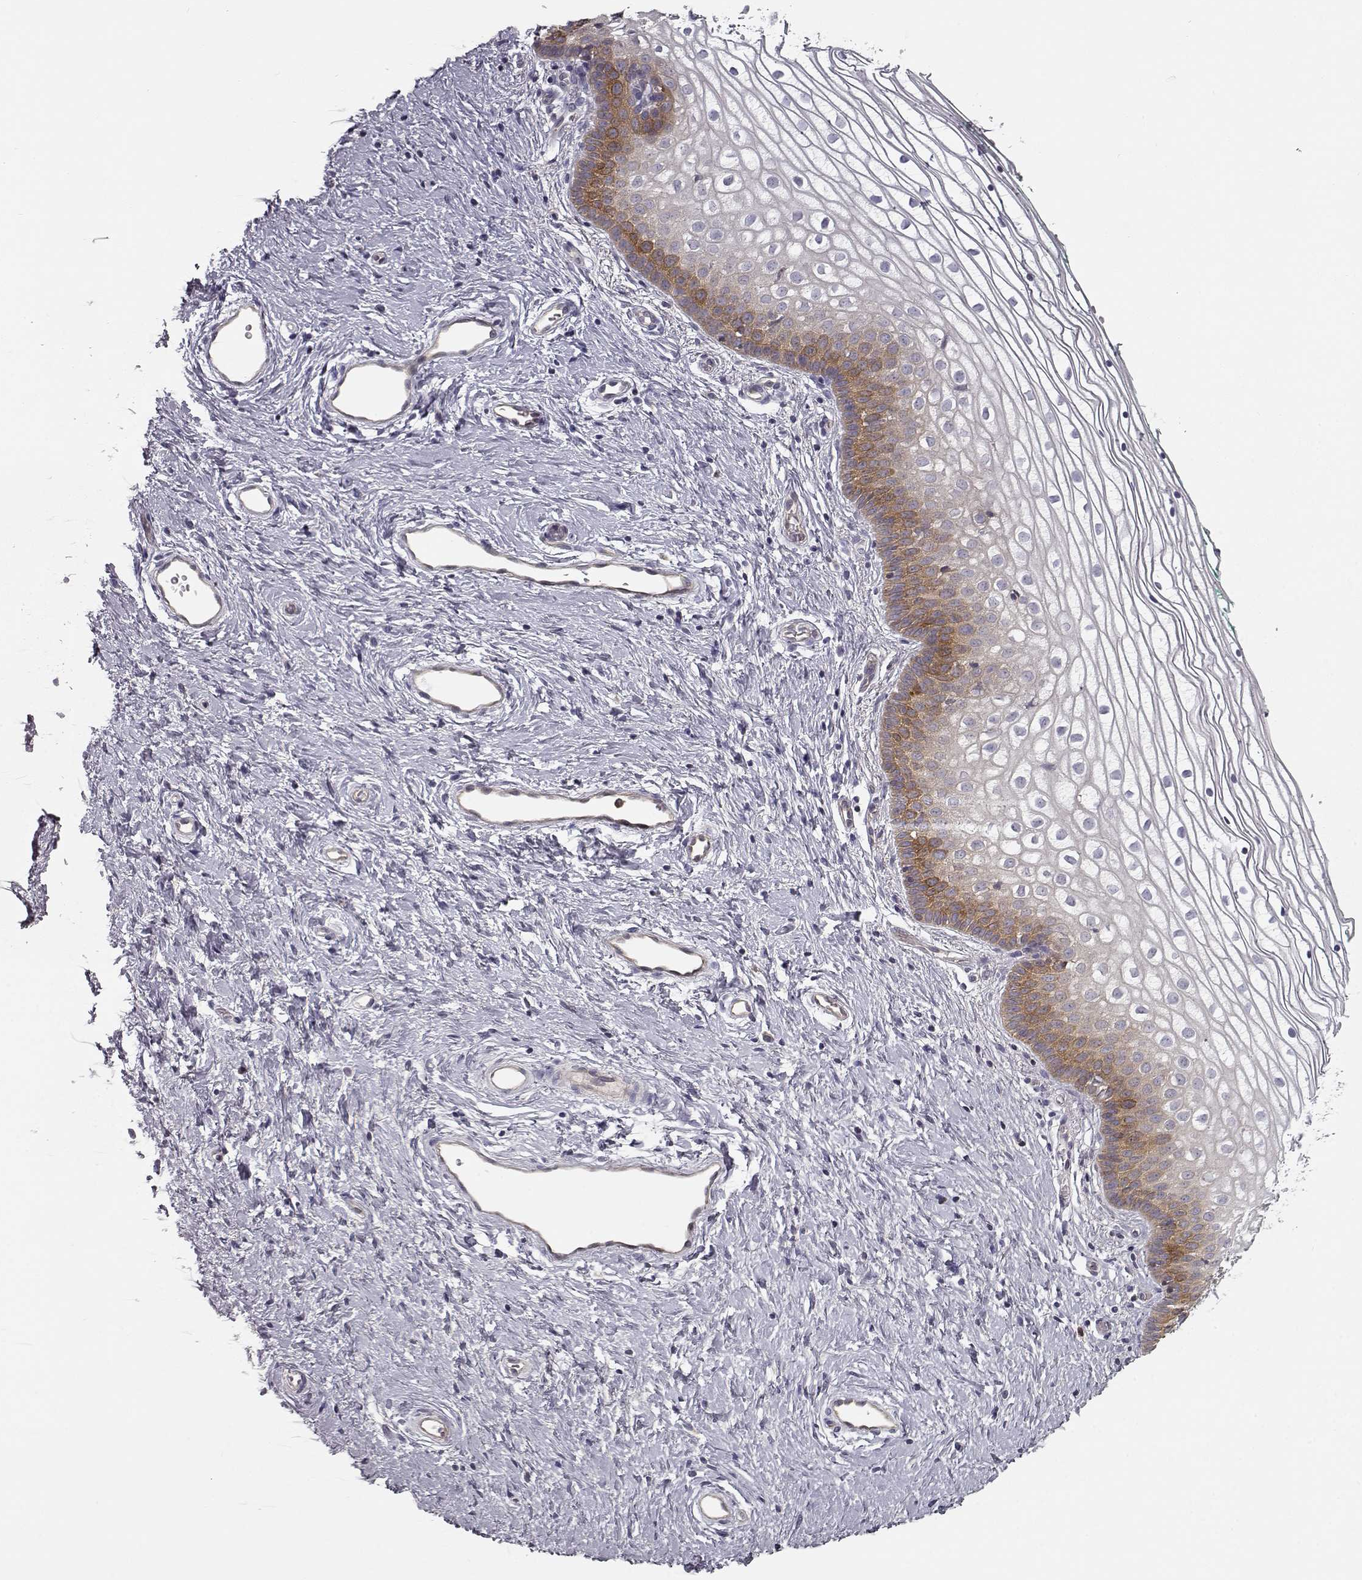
{"staining": {"intensity": "moderate", "quantity": "<25%", "location": "cytoplasmic/membranous"}, "tissue": "vagina", "cell_type": "Squamous epithelial cells", "image_type": "normal", "snomed": [{"axis": "morphology", "description": "Normal tissue, NOS"}, {"axis": "topography", "description": "Vagina"}], "caption": "Protein analysis of unremarkable vagina demonstrates moderate cytoplasmic/membranous expression in approximately <25% of squamous epithelial cells. The protein is stained brown, and the nuclei are stained in blue (DAB IHC with brightfield microscopy, high magnification).", "gene": "RANBP1", "patient": {"sex": "female", "age": 36}}